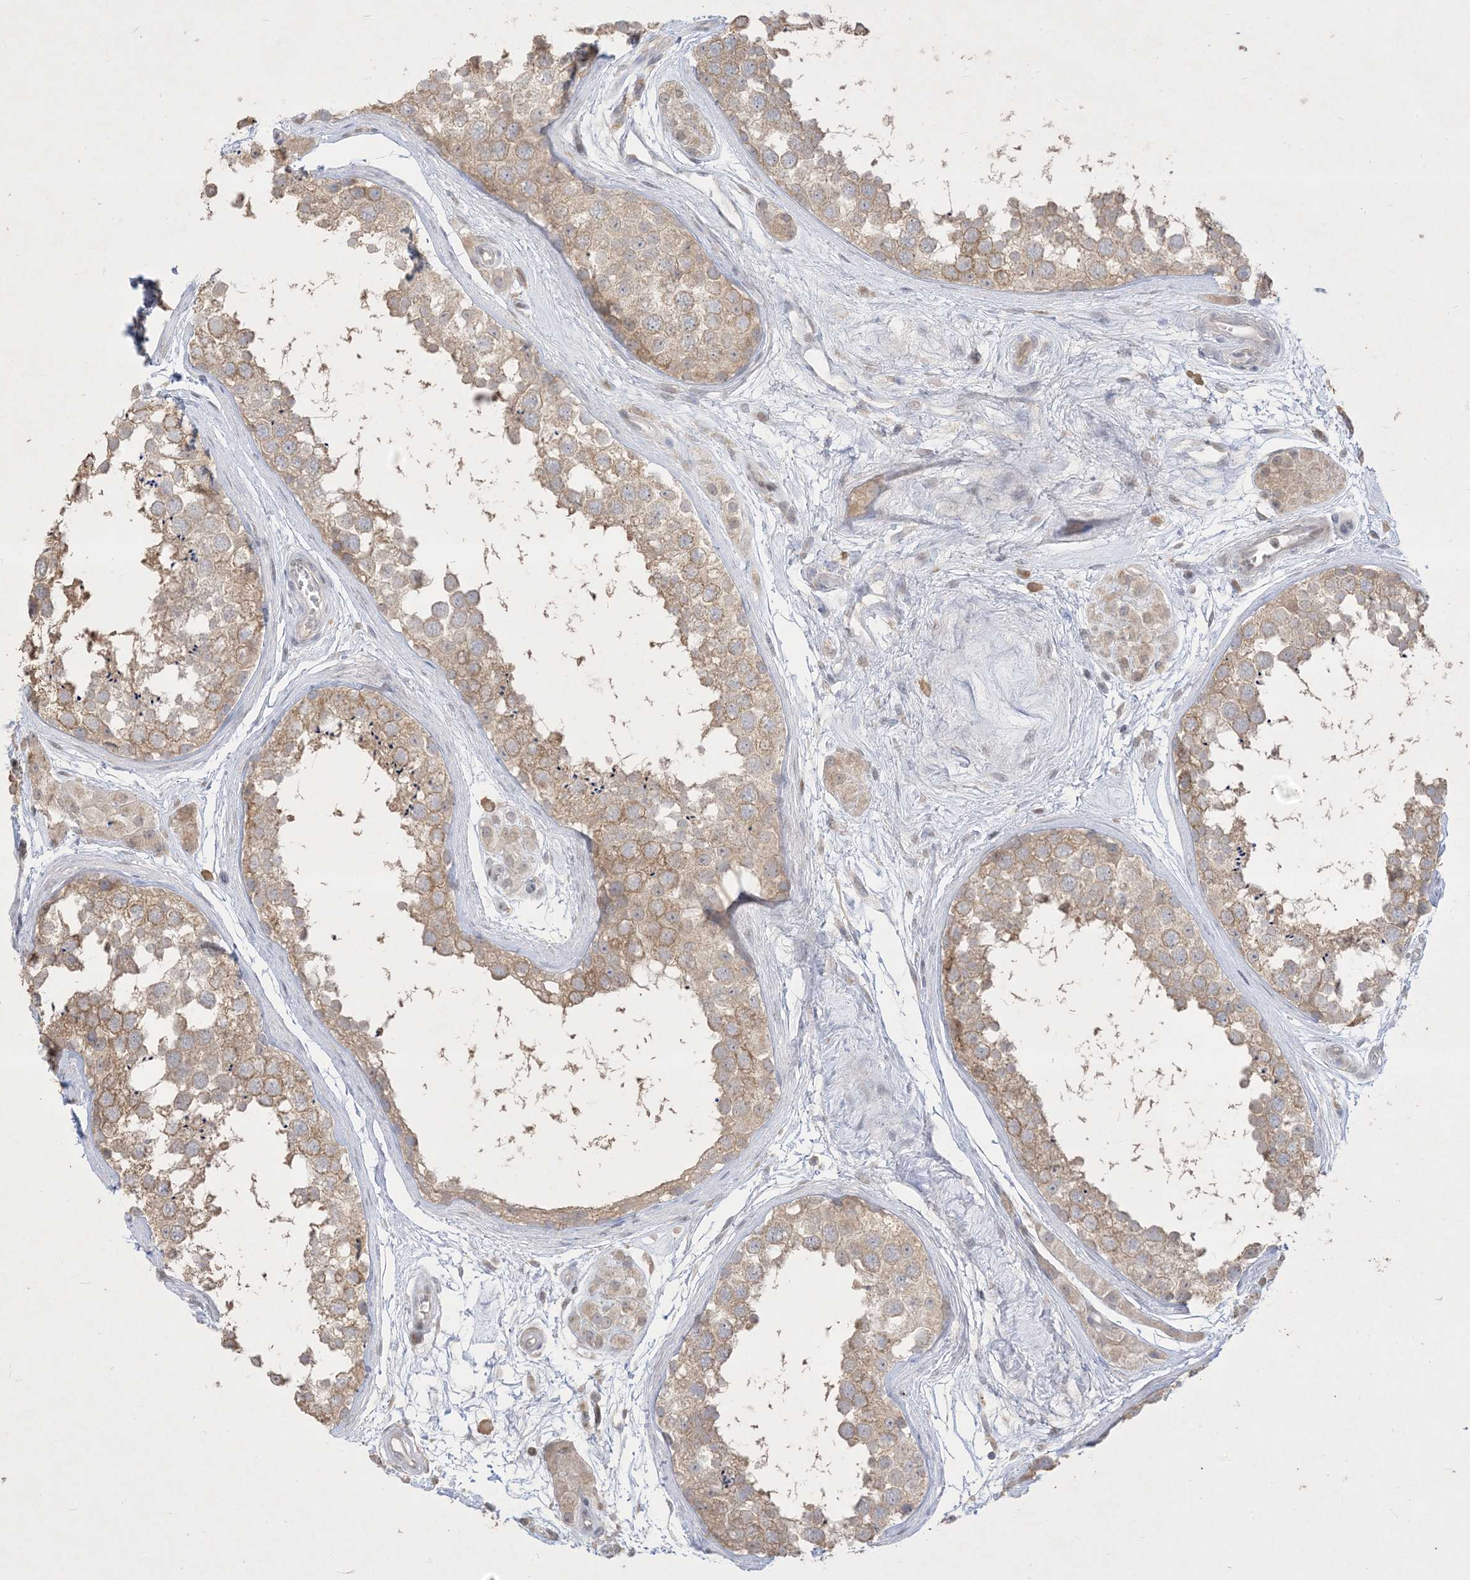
{"staining": {"intensity": "moderate", "quantity": "25%-75%", "location": "cytoplasmic/membranous"}, "tissue": "testis", "cell_type": "Cells in seminiferous ducts", "image_type": "normal", "snomed": [{"axis": "morphology", "description": "Normal tissue, NOS"}, {"axis": "topography", "description": "Testis"}], "caption": "Immunohistochemistry photomicrograph of unremarkable testis stained for a protein (brown), which displays medium levels of moderate cytoplasmic/membranous expression in approximately 25%-75% of cells in seminiferous ducts.", "gene": "BHLHE40", "patient": {"sex": "male", "age": 56}}